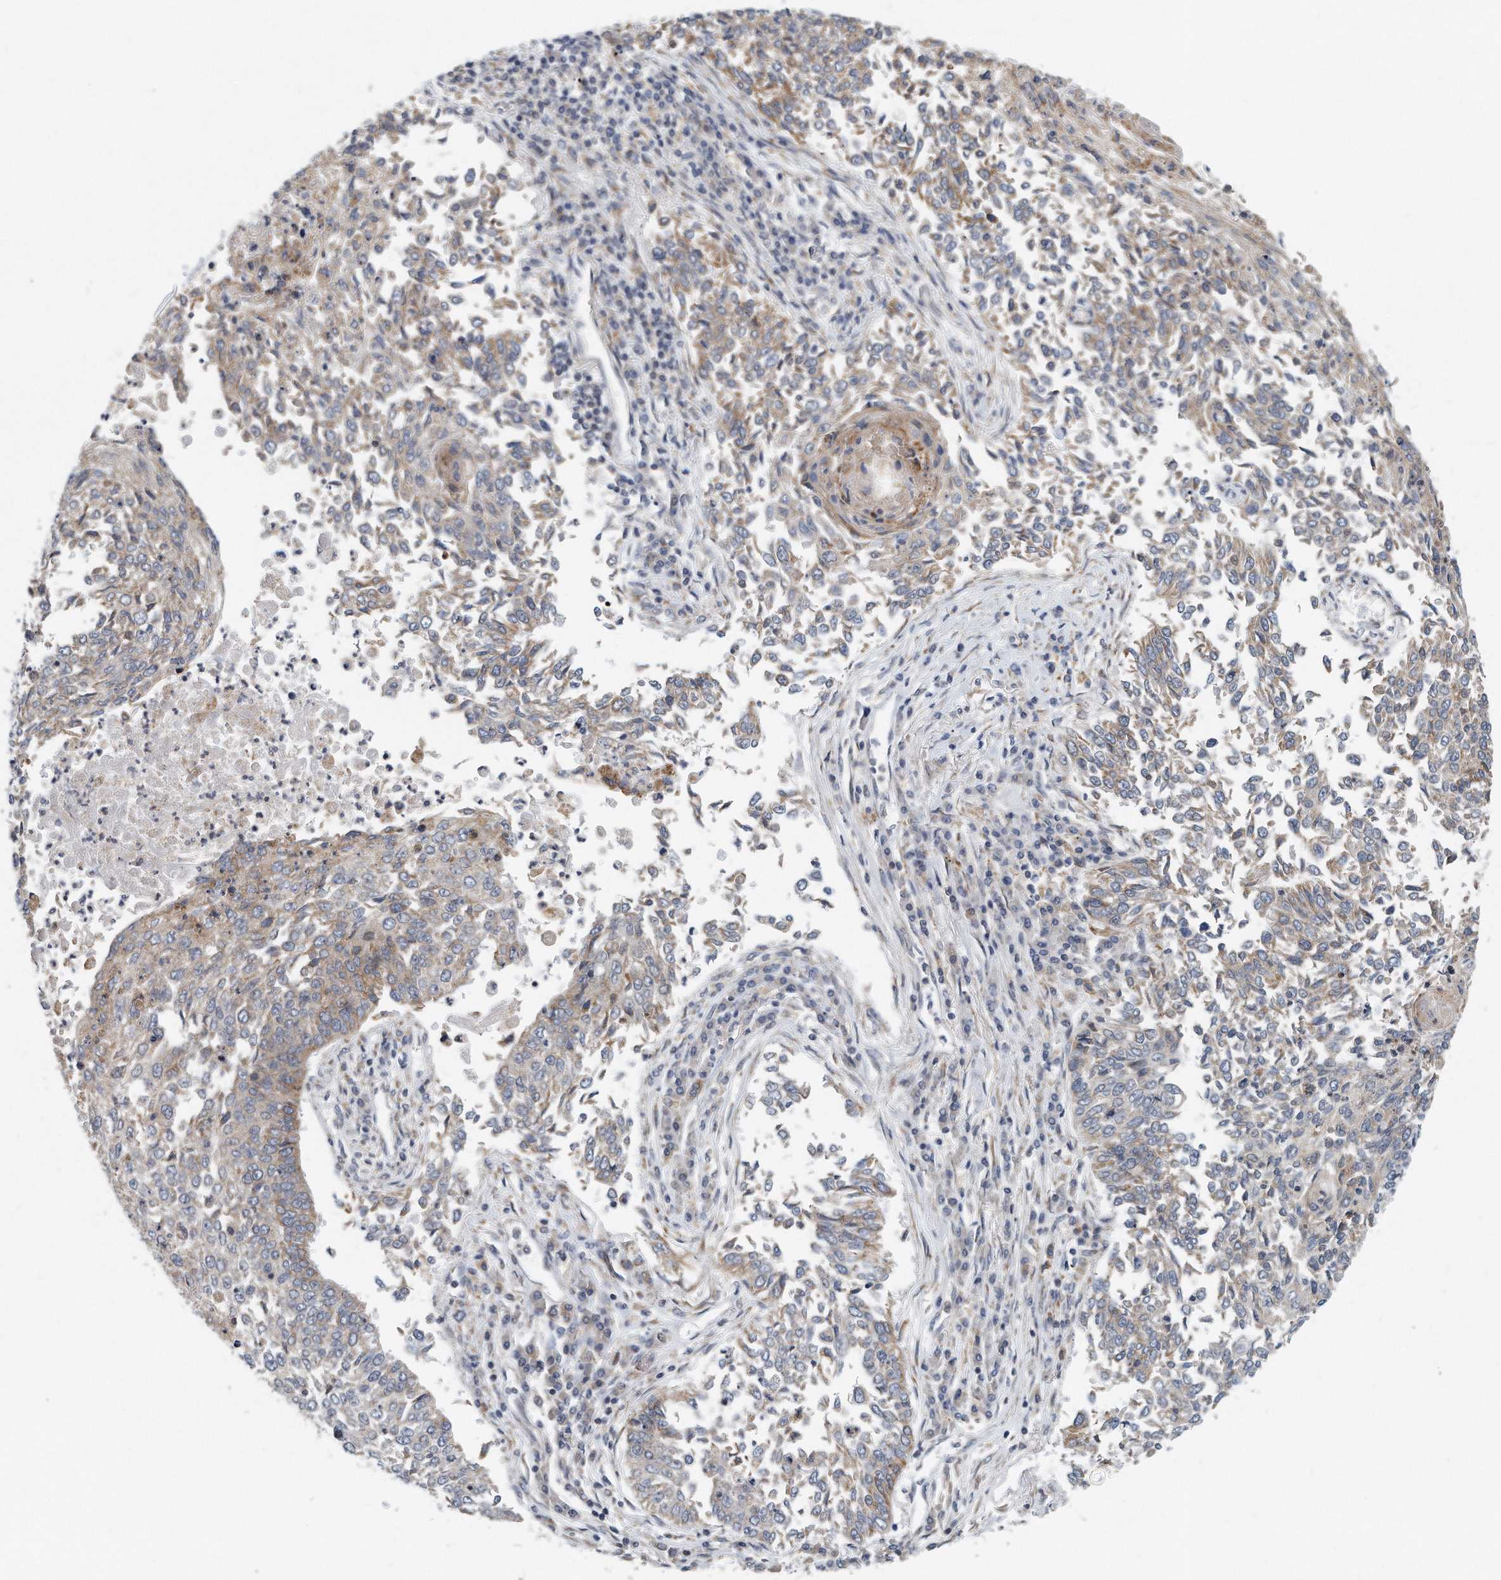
{"staining": {"intensity": "weak", "quantity": "25%-75%", "location": "cytoplasmic/membranous"}, "tissue": "lung cancer", "cell_type": "Tumor cells", "image_type": "cancer", "snomed": [{"axis": "morphology", "description": "Normal tissue, NOS"}, {"axis": "morphology", "description": "Squamous cell carcinoma, NOS"}, {"axis": "topography", "description": "Cartilage tissue"}, {"axis": "topography", "description": "Bronchus"}, {"axis": "topography", "description": "Lung"}, {"axis": "topography", "description": "Peripheral nerve tissue"}], "caption": "Immunohistochemical staining of squamous cell carcinoma (lung) demonstrates weak cytoplasmic/membranous protein expression in about 25%-75% of tumor cells.", "gene": "VLDLR", "patient": {"sex": "female", "age": 49}}